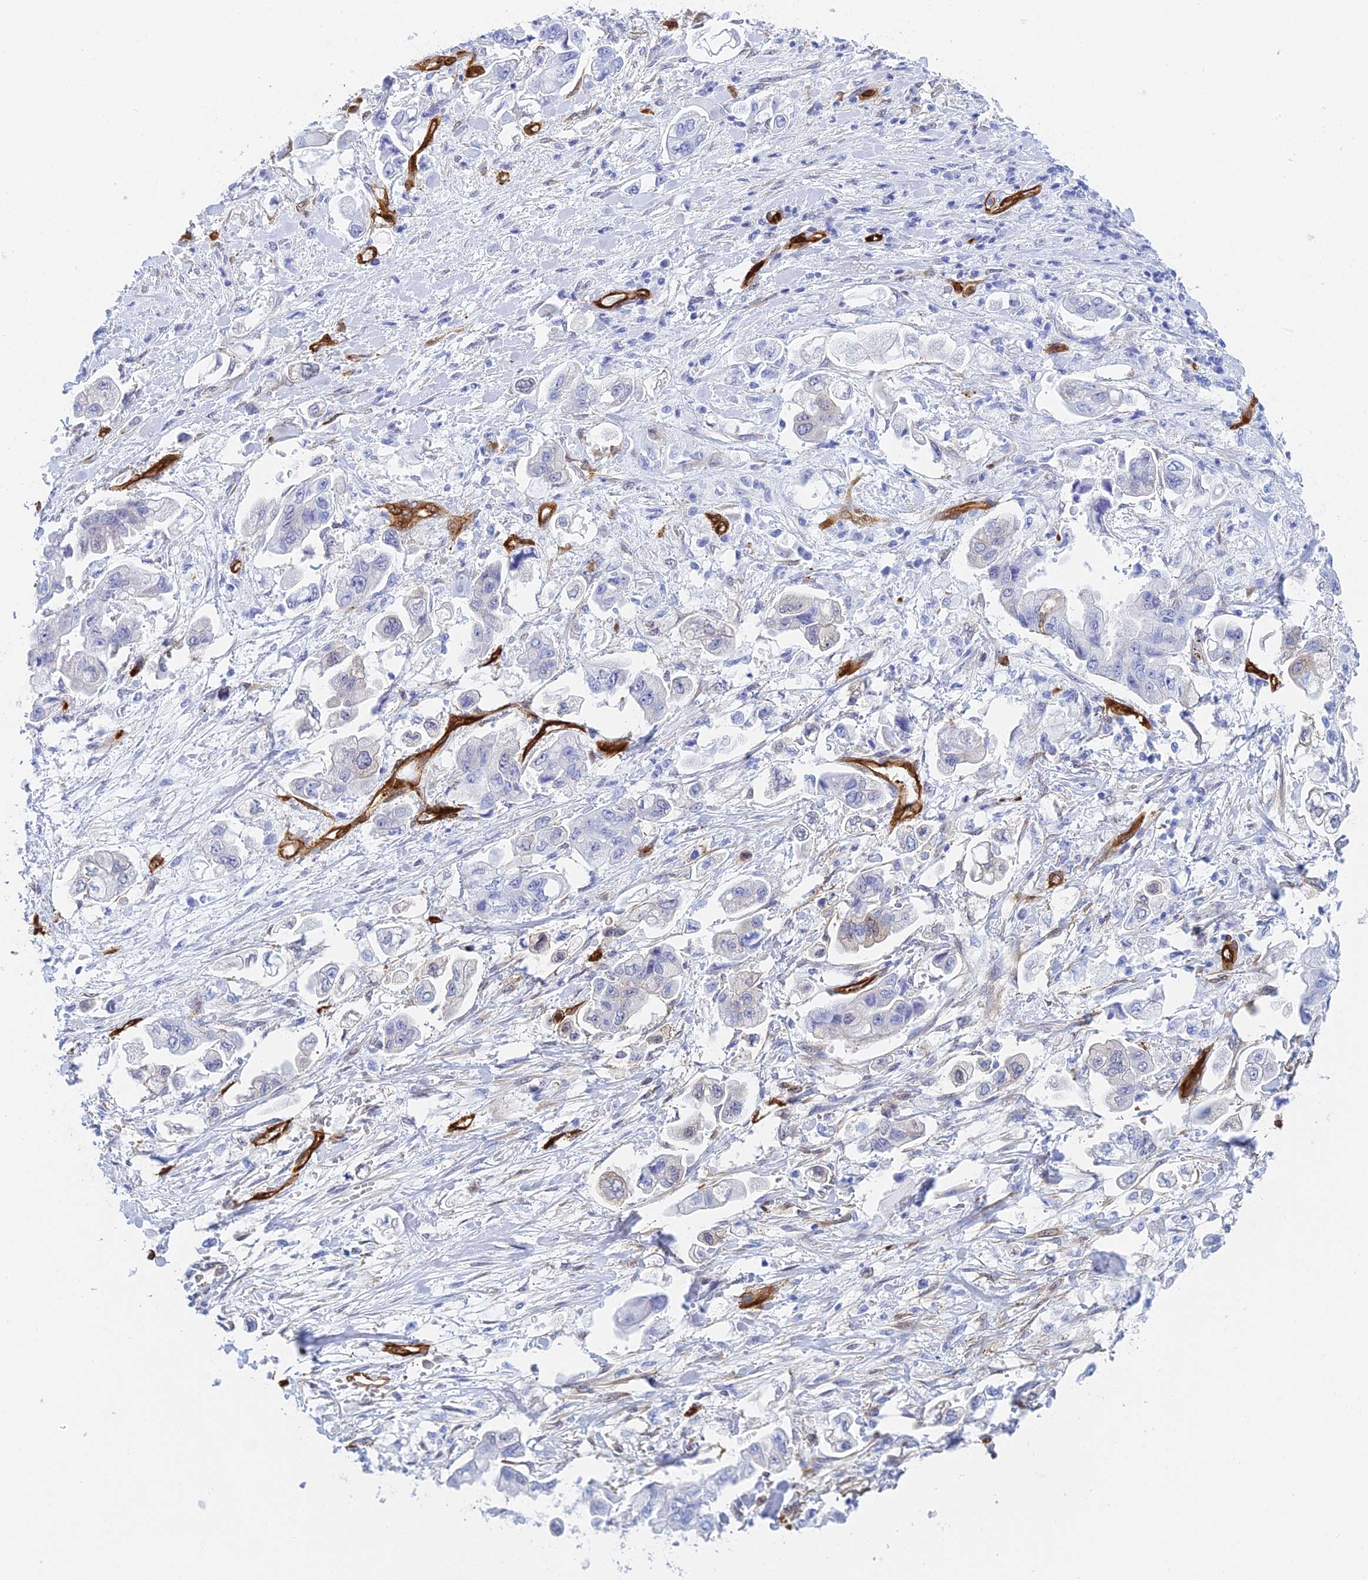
{"staining": {"intensity": "negative", "quantity": "none", "location": "none"}, "tissue": "stomach cancer", "cell_type": "Tumor cells", "image_type": "cancer", "snomed": [{"axis": "morphology", "description": "Adenocarcinoma, NOS"}, {"axis": "topography", "description": "Stomach"}], "caption": "Stomach adenocarcinoma was stained to show a protein in brown. There is no significant expression in tumor cells. (Brightfield microscopy of DAB (3,3'-diaminobenzidine) immunohistochemistry (IHC) at high magnification).", "gene": "CRIP2", "patient": {"sex": "male", "age": 62}}